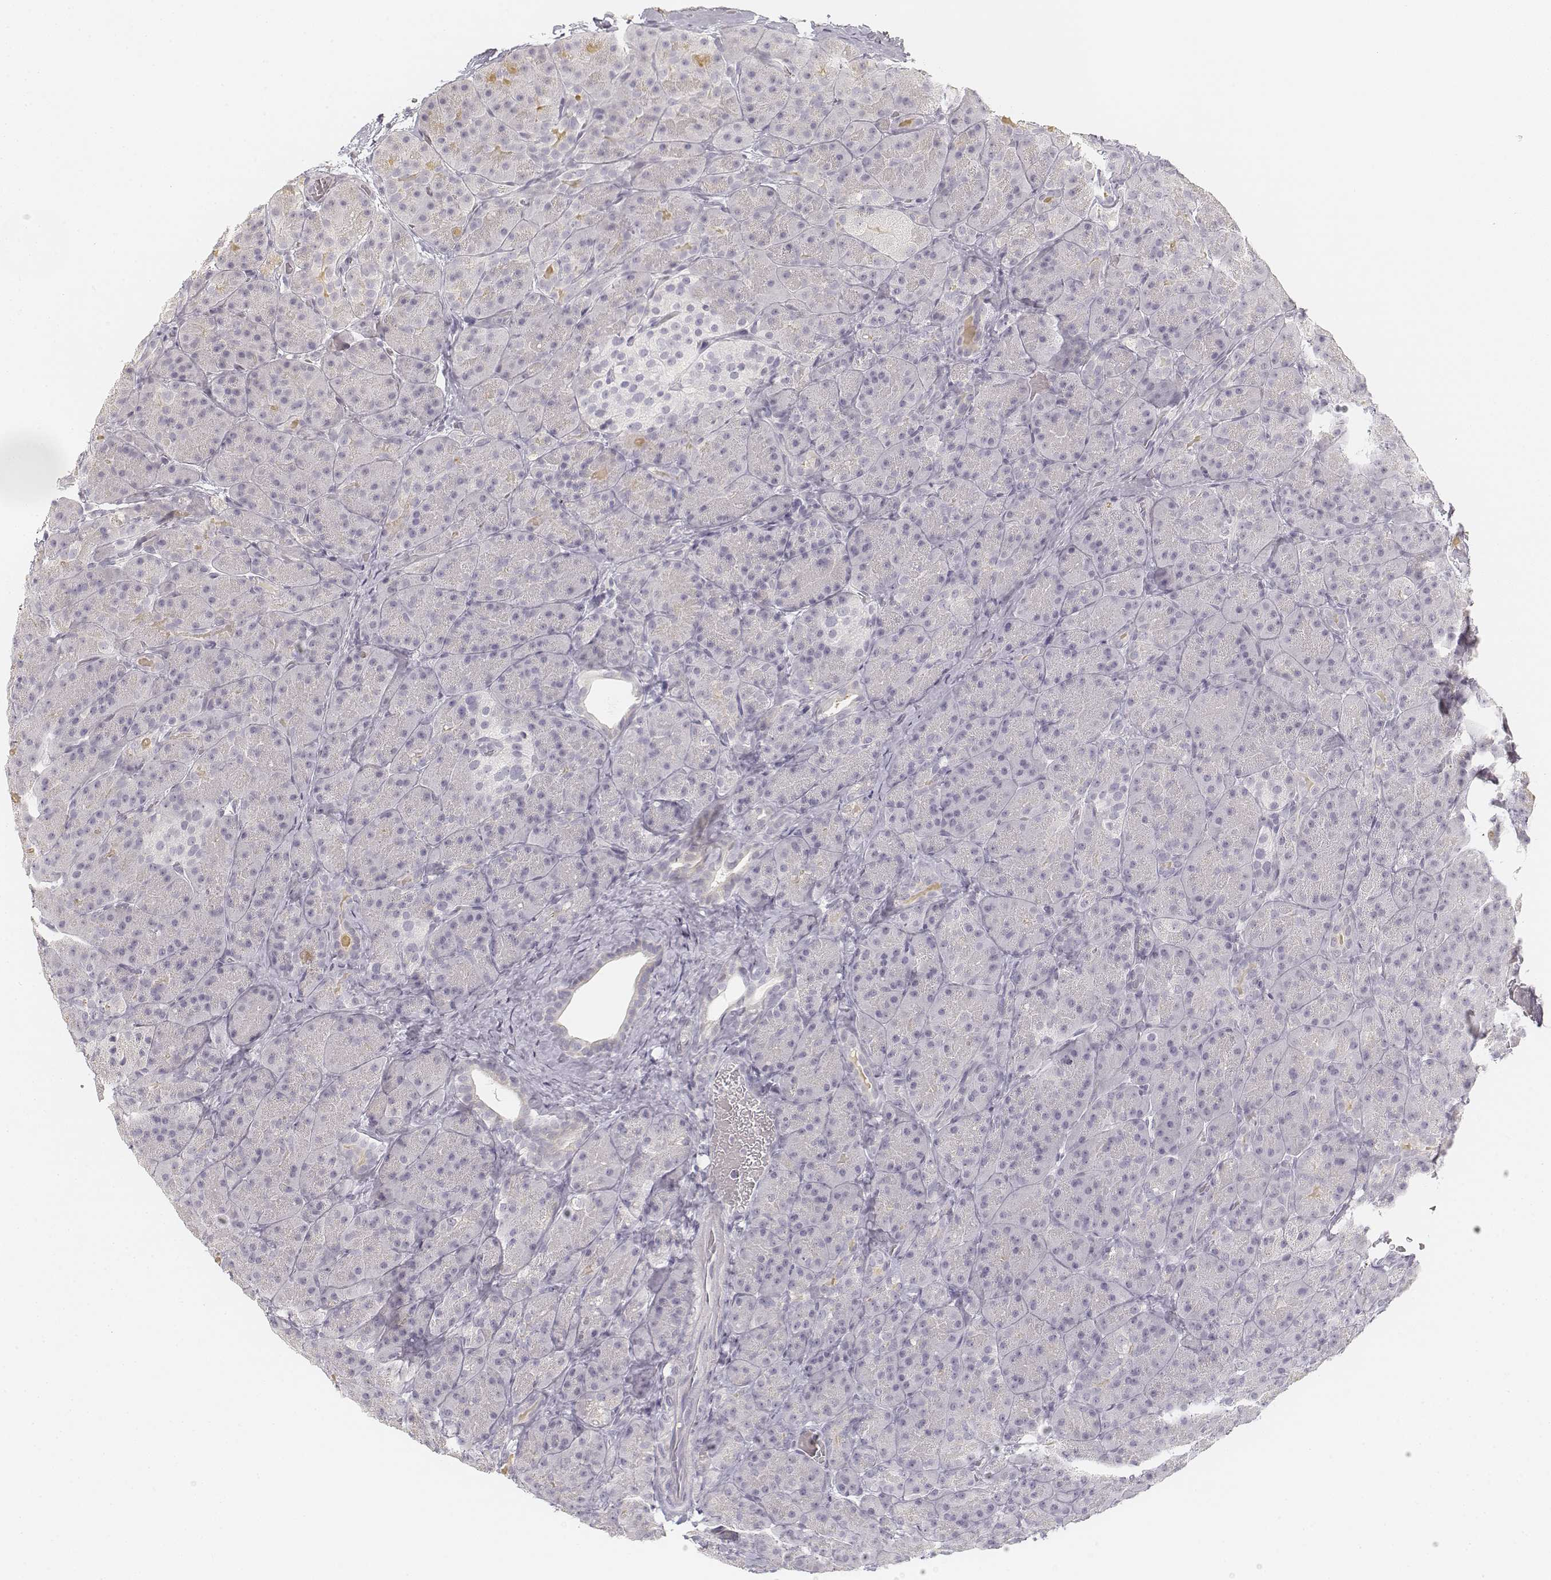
{"staining": {"intensity": "negative", "quantity": "none", "location": "none"}, "tissue": "pancreas", "cell_type": "Exocrine glandular cells", "image_type": "normal", "snomed": [{"axis": "morphology", "description": "Normal tissue, NOS"}, {"axis": "topography", "description": "Pancreas"}], "caption": "Pancreas stained for a protein using immunohistochemistry exhibits no staining exocrine glandular cells.", "gene": "DSG4", "patient": {"sex": "male", "age": 57}}